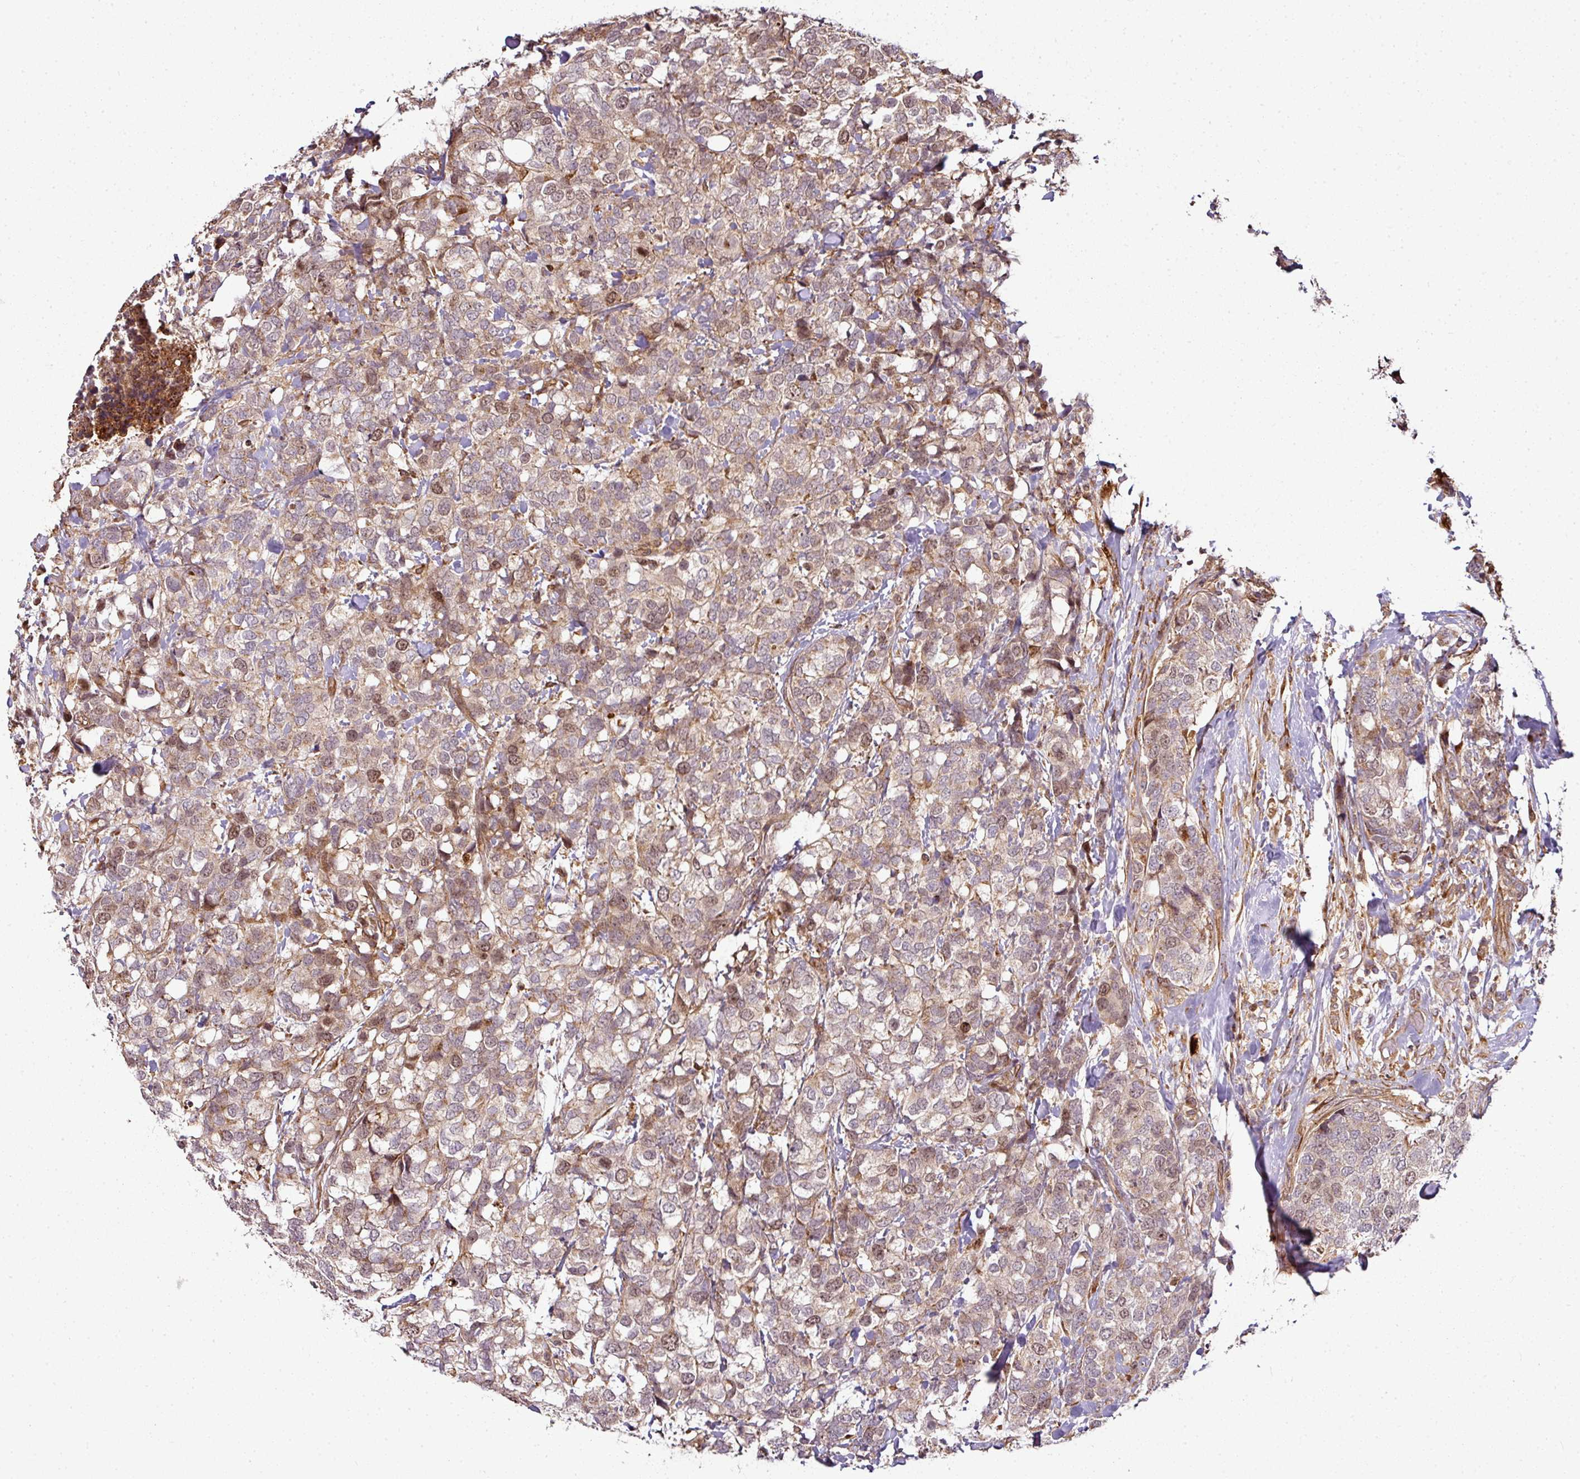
{"staining": {"intensity": "moderate", "quantity": ">75%", "location": "cytoplasmic/membranous,nuclear"}, "tissue": "breast cancer", "cell_type": "Tumor cells", "image_type": "cancer", "snomed": [{"axis": "morphology", "description": "Lobular carcinoma"}, {"axis": "topography", "description": "Breast"}], "caption": "This is an image of immunohistochemistry staining of lobular carcinoma (breast), which shows moderate expression in the cytoplasmic/membranous and nuclear of tumor cells.", "gene": "ATAT1", "patient": {"sex": "female", "age": 59}}